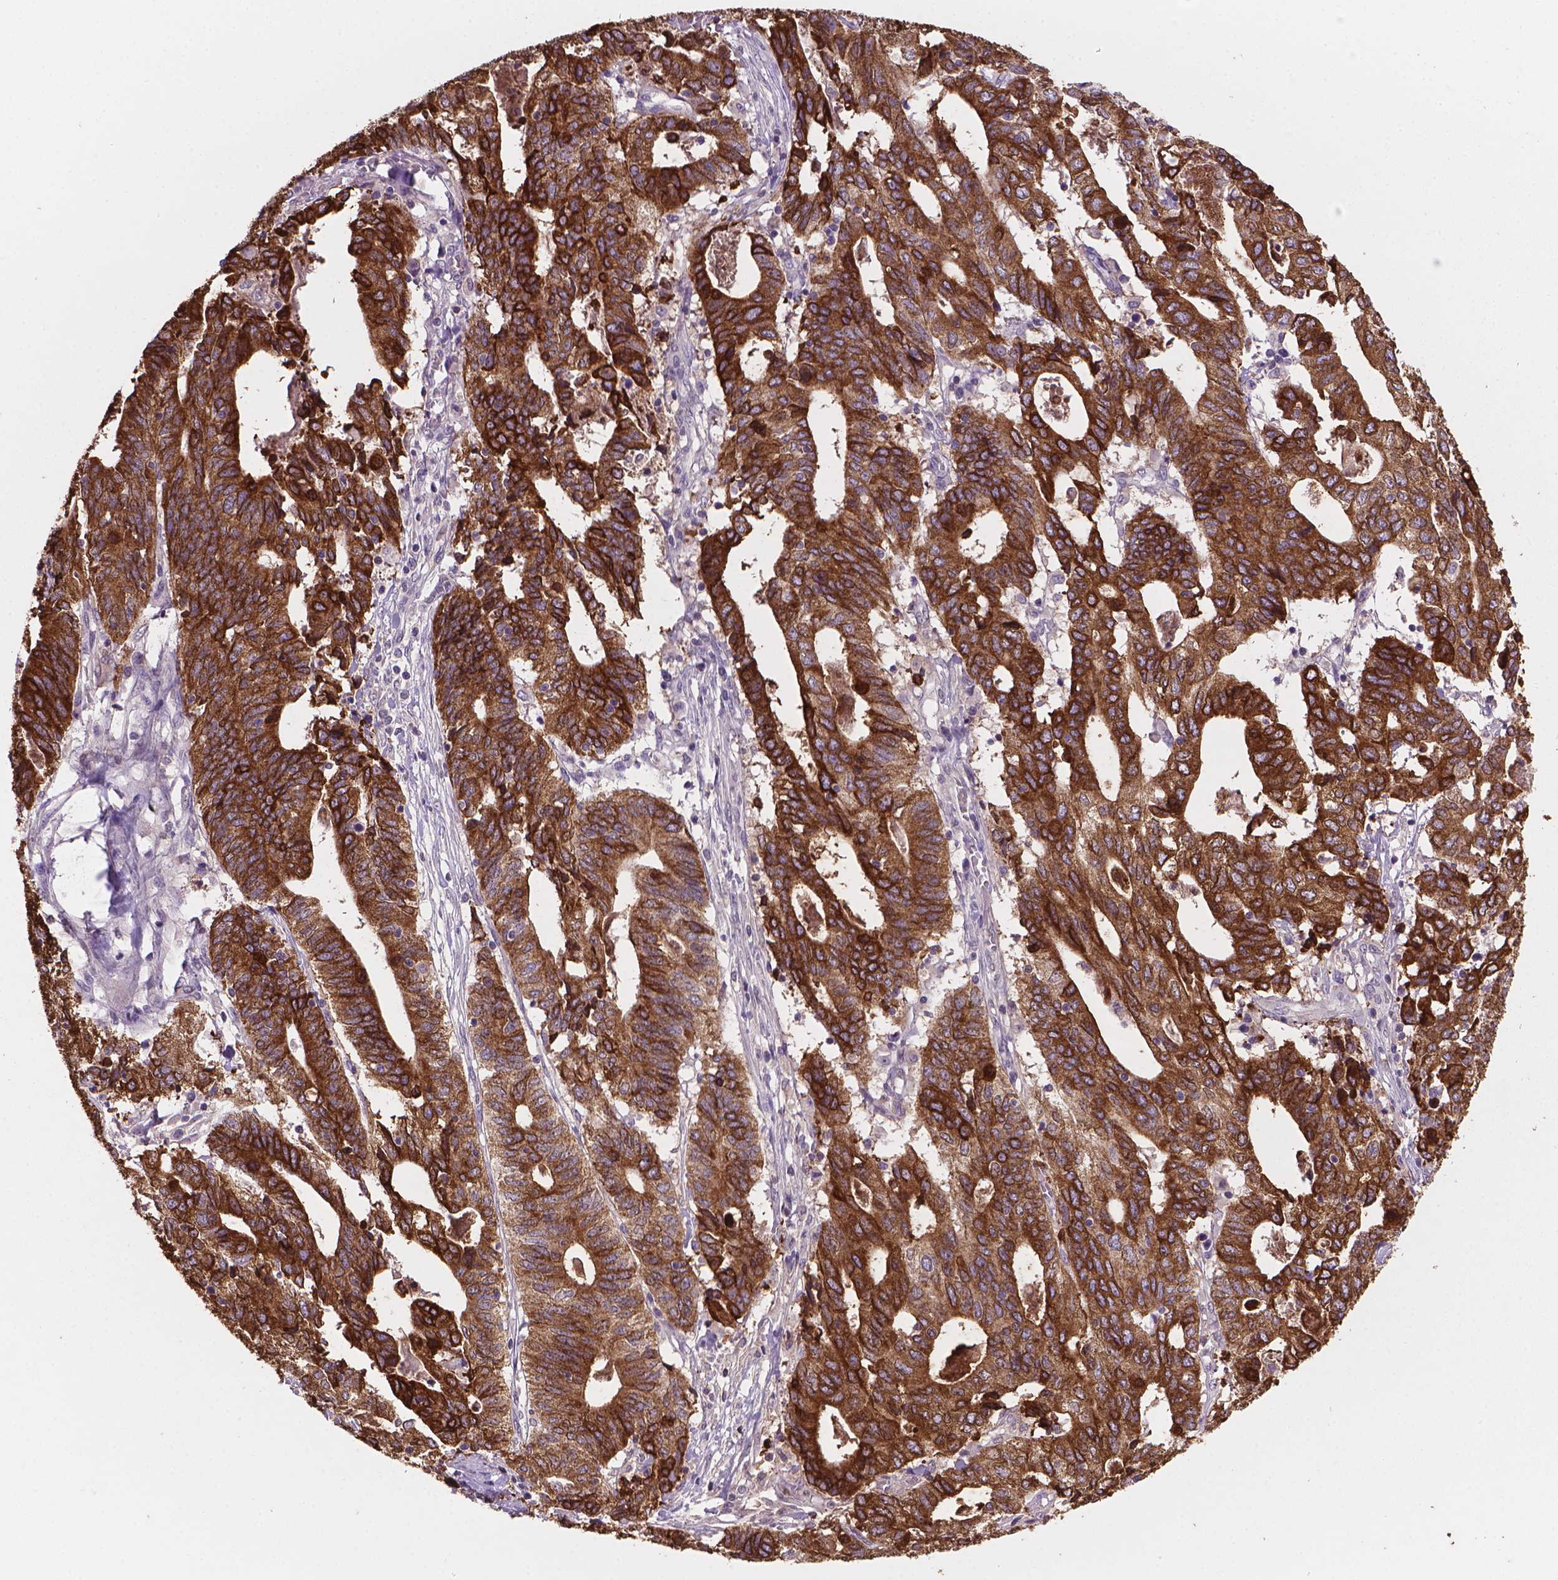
{"staining": {"intensity": "strong", "quantity": ">75%", "location": "cytoplasmic/membranous"}, "tissue": "stomach cancer", "cell_type": "Tumor cells", "image_type": "cancer", "snomed": [{"axis": "morphology", "description": "Adenocarcinoma, NOS"}, {"axis": "topography", "description": "Stomach, upper"}], "caption": "A high-resolution photomicrograph shows immunohistochemistry (IHC) staining of stomach cancer (adenocarcinoma), which shows strong cytoplasmic/membranous expression in approximately >75% of tumor cells. Nuclei are stained in blue.", "gene": "MUC1", "patient": {"sex": "female", "age": 67}}